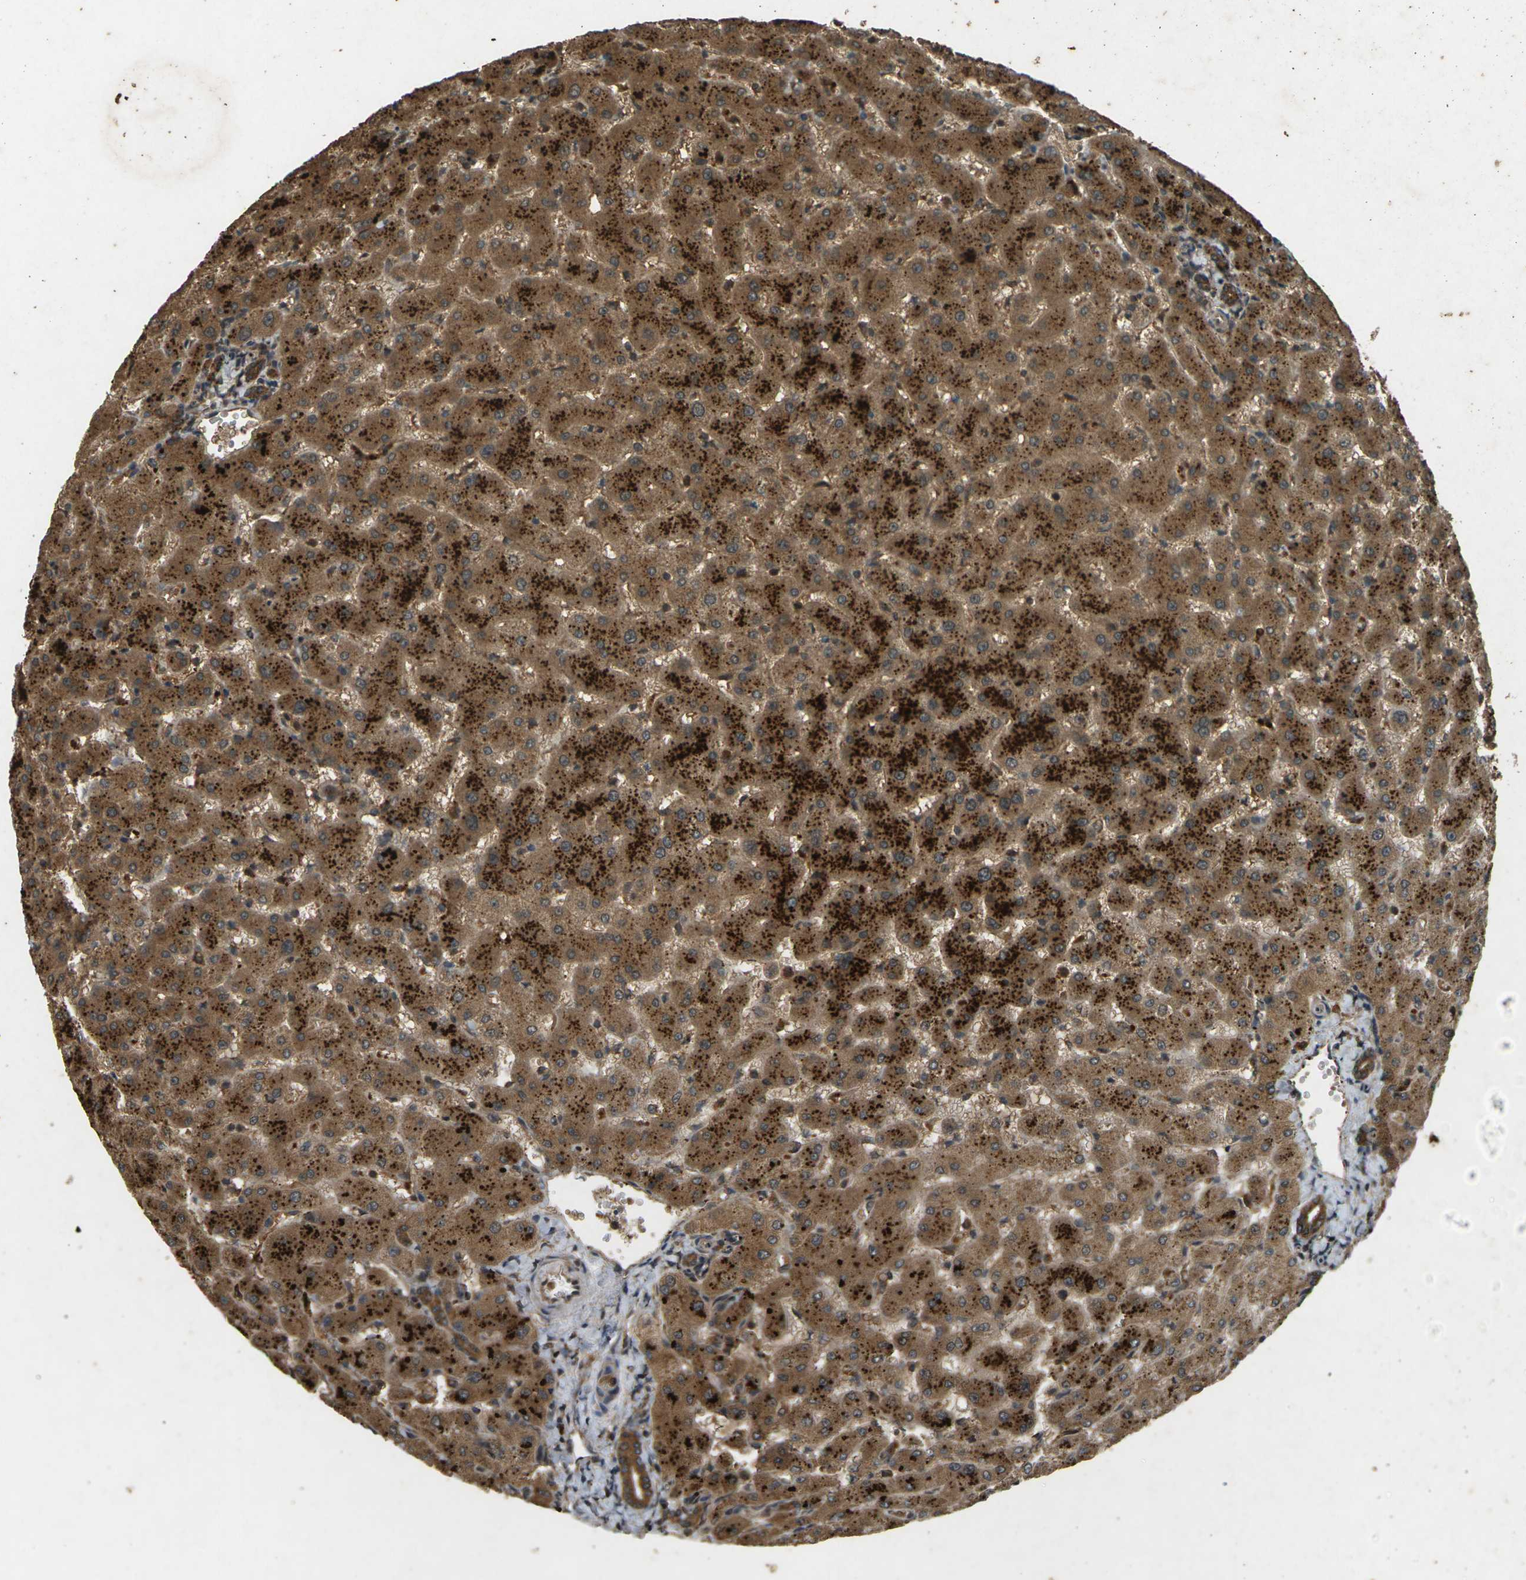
{"staining": {"intensity": "strong", "quantity": ">75%", "location": "cytoplasmic/membranous"}, "tissue": "liver", "cell_type": "Cholangiocytes", "image_type": "normal", "snomed": [{"axis": "morphology", "description": "Normal tissue, NOS"}, {"axis": "topography", "description": "Liver"}], "caption": "IHC micrograph of benign liver: liver stained using immunohistochemistry reveals high levels of strong protein expression localized specifically in the cytoplasmic/membranous of cholangiocytes, appearing as a cytoplasmic/membranous brown color.", "gene": "TAP1", "patient": {"sex": "female", "age": 63}}